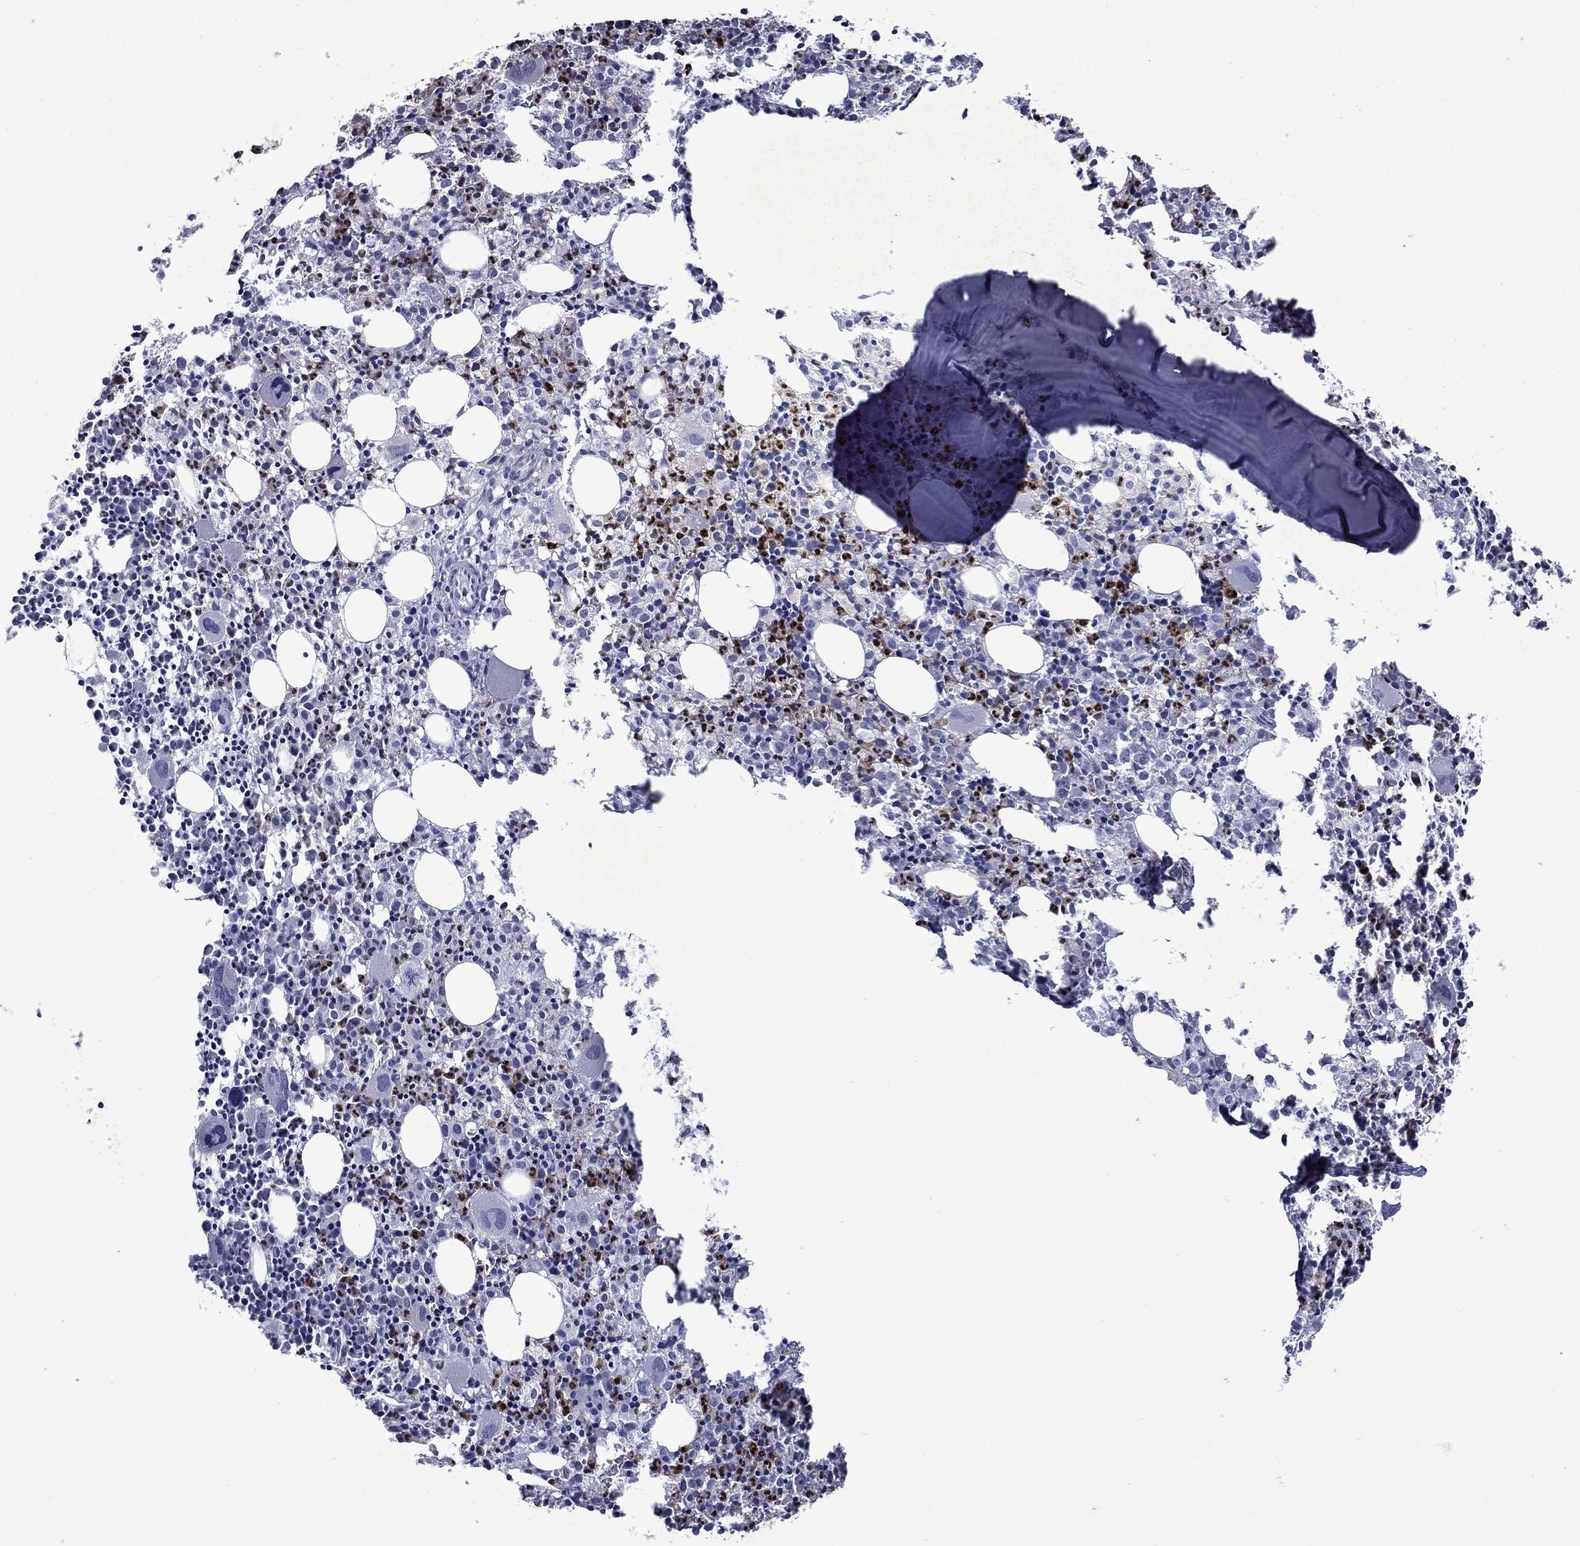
{"staining": {"intensity": "strong", "quantity": "25%-75%", "location": "cytoplasmic/membranous,nuclear"}, "tissue": "bone marrow", "cell_type": "Hematopoietic cells", "image_type": "normal", "snomed": [{"axis": "morphology", "description": "Normal tissue, NOS"}, {"axis": "morphology", "description": "Inflammation, NOS"}, {"axis": "topography", "description": "Bone marrow"}], "caption": "Immunohistochemical staining of unremarkable bone marrow demonstrates strong cytoplasmic/membranous,nuclear protein staining in about 25%-75% of hematopoietic cells.", "gene": "IRF5", "patient": {"sex": "male", "age": 3}}